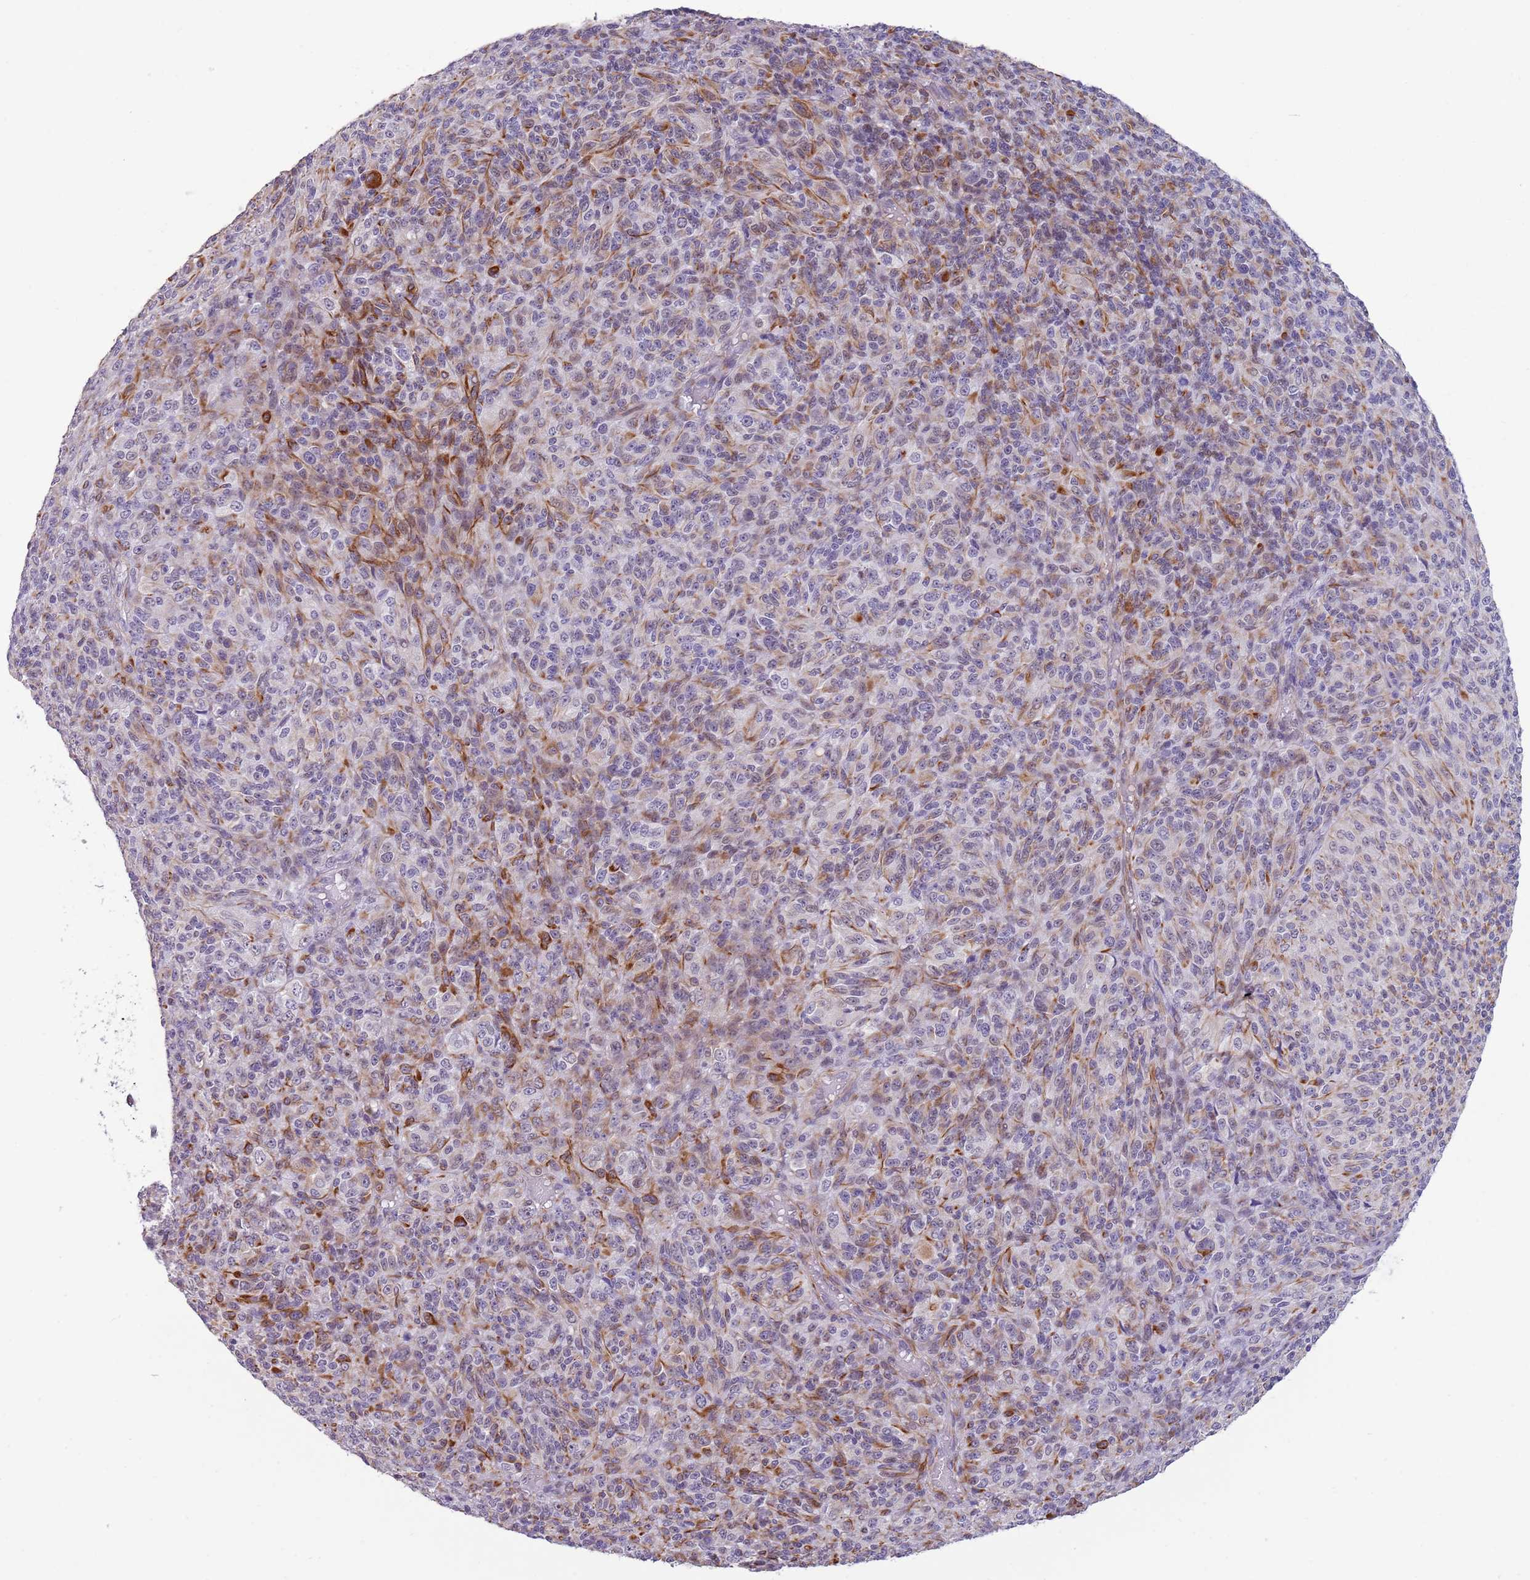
{"staining": {"intensity": "moderate", "quantity": "25%-75%", "location": "cytoplasmic/membranous"}, "tissue": "melanoma", "cell_type": "Tumor cells", "image_type": "cancer", "snomed": [{"axis": "morphology", "description": "Malignant melanoma, Metastatic site"}, {"axis": "topography", "description": "Brain"}], "caption": "Protein expression analysis of melanoma displays moderate cytoplasmic/membranous staining in about 25%-75% of tumor cells.", "gene": "NBPF3", "patient": {"sex": "female", "age": 56}}